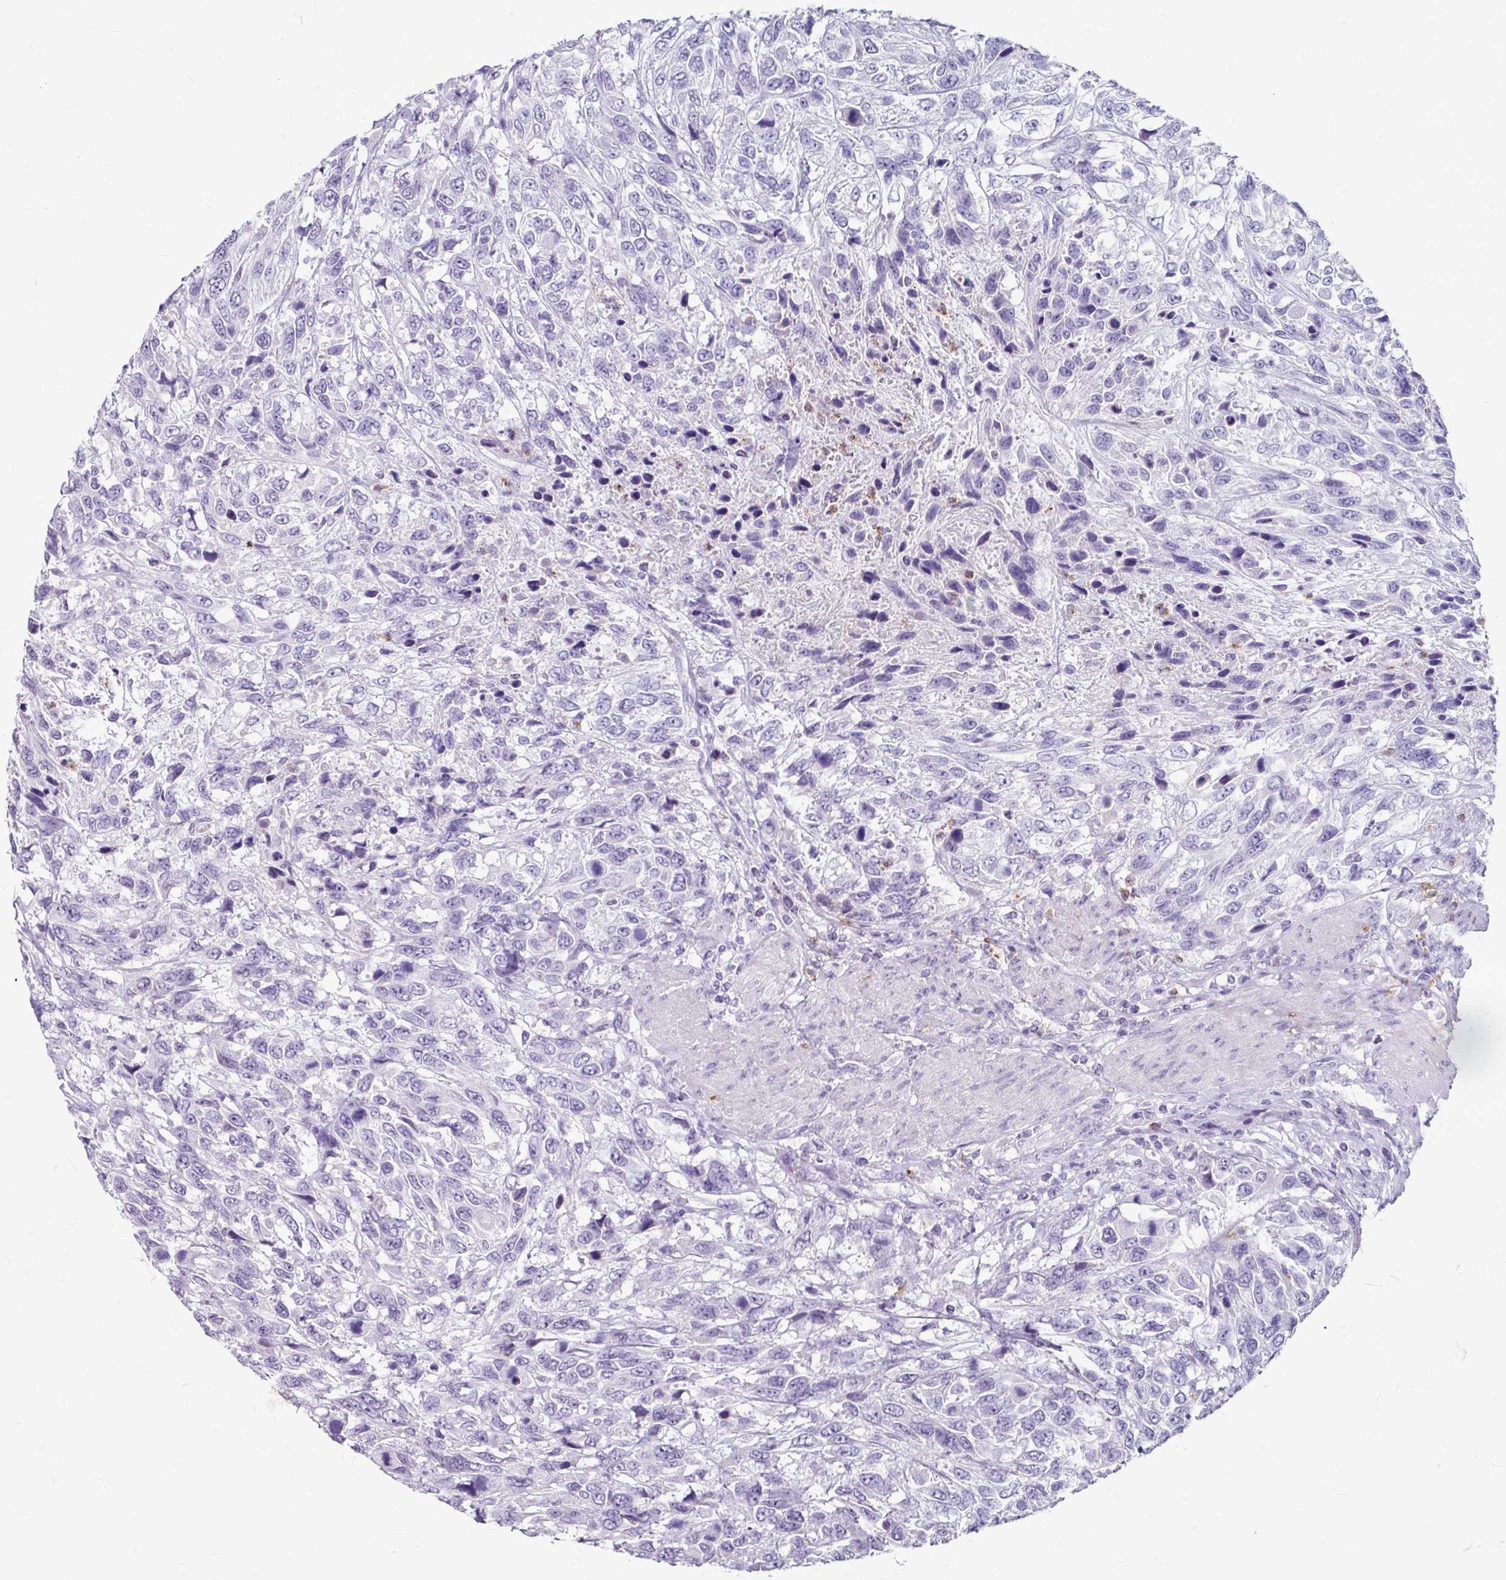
{"staining": {"intensity": "negative", "quantity": "none", "location": "none"}, "tissue": "urothelial cancer", "cell_type": "Tumor cells", "image_type": "cancer", "snomed": [{"axis": "morphology", "description": "Urothelial carcinoma, High grade"}, {"axis": "topography", "description": "Urinary bladder"}], "caption": "The image displays no significant staining in tumor cells of urothelial cancer.", "gene": "ANKRD1", "patient": {"sex": "female", "age": 70}}